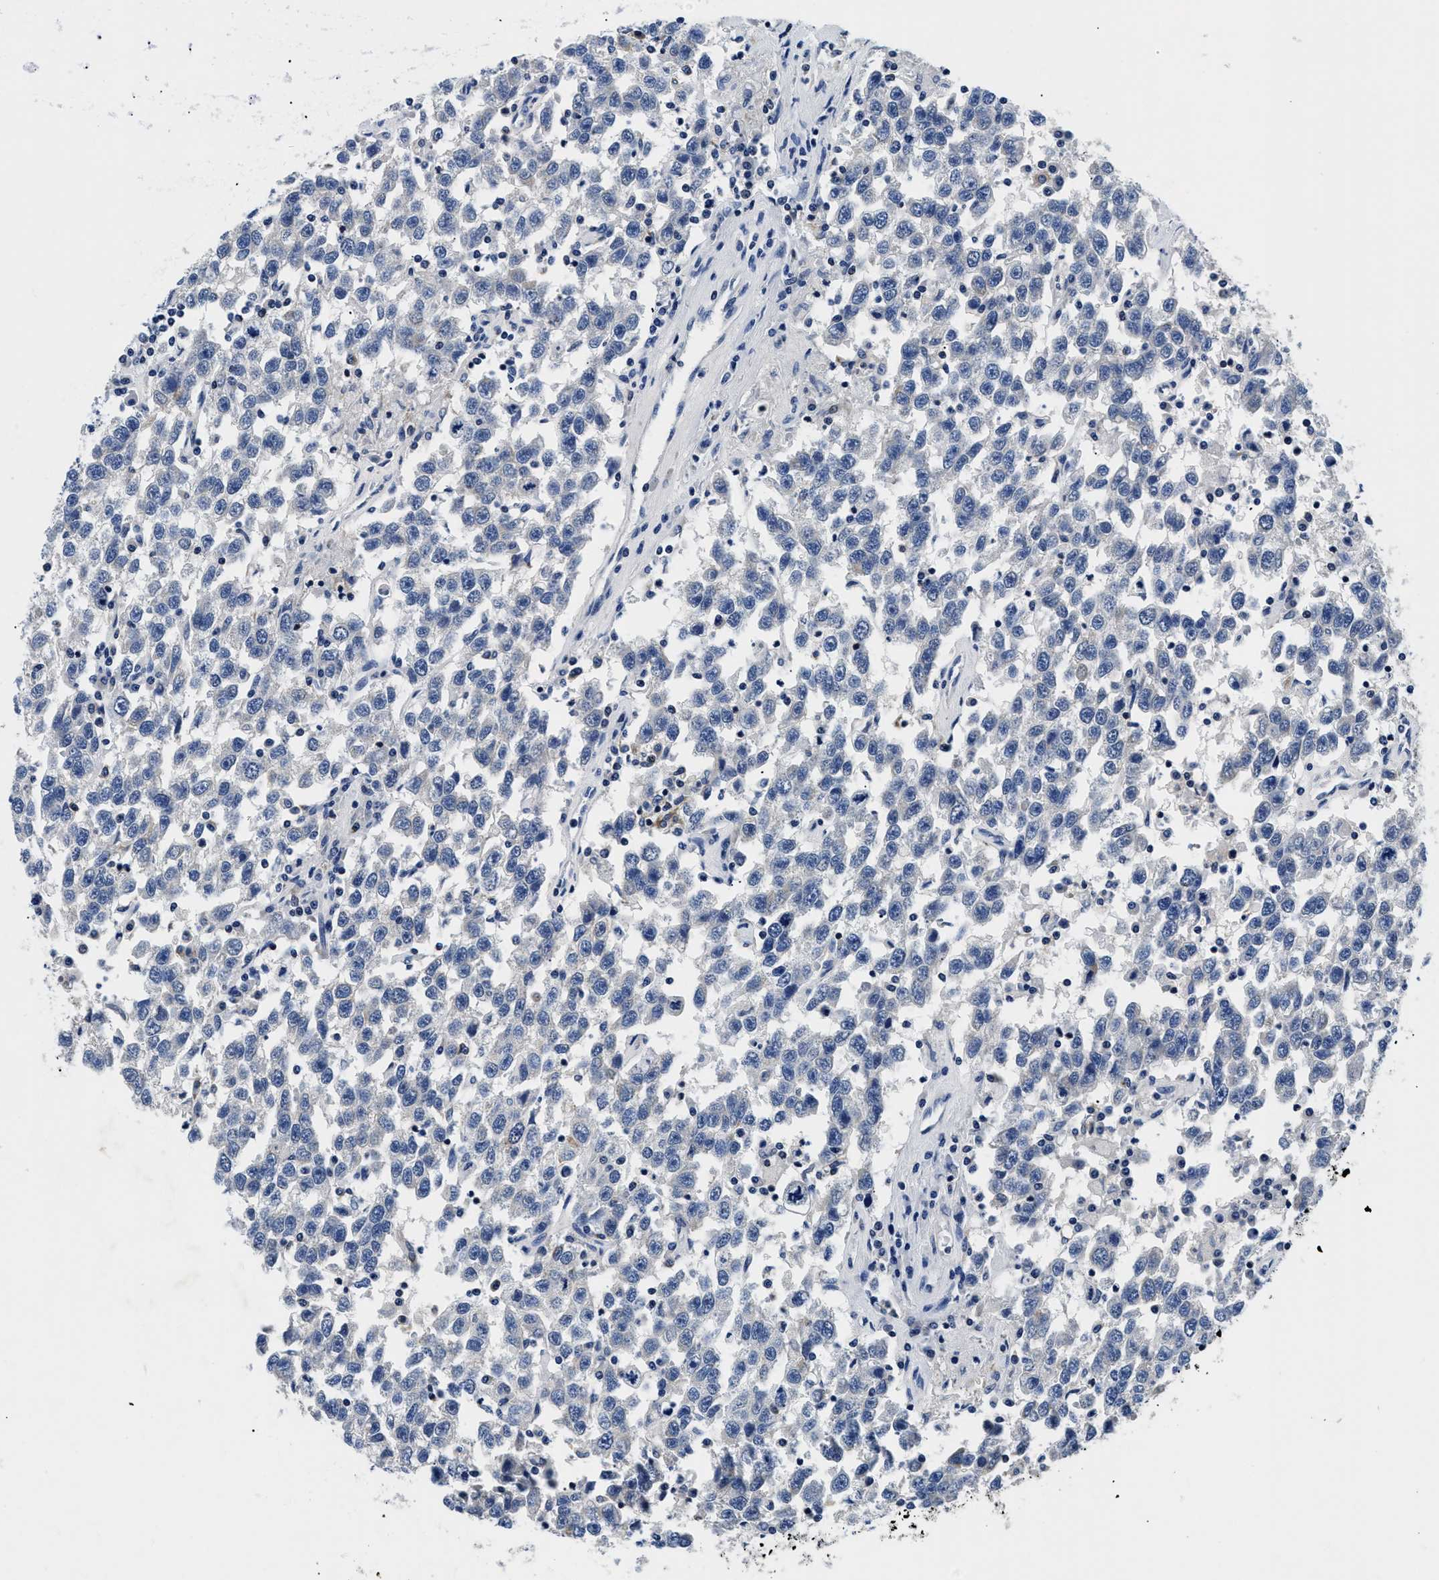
{"staining": {"intensity": "negative", "quantity": "none", "location": "none"}, "tissue": "testis cancer", "cell_type": "Tumor cells", "image_type": "cancer", "snomed": [{"axis": "morphology", "description": "Seminoma, NOS"}, {"axis": "topography", "description": "Testis"}], "caption": "DAB (3,3'-diaminobenzidine) immunohistochemical staining of testis cancer (seminoma) reveals no significant expression in tumor cells.", "gene": "MEA1", "patient": {"sex": "male", "age": 41}}